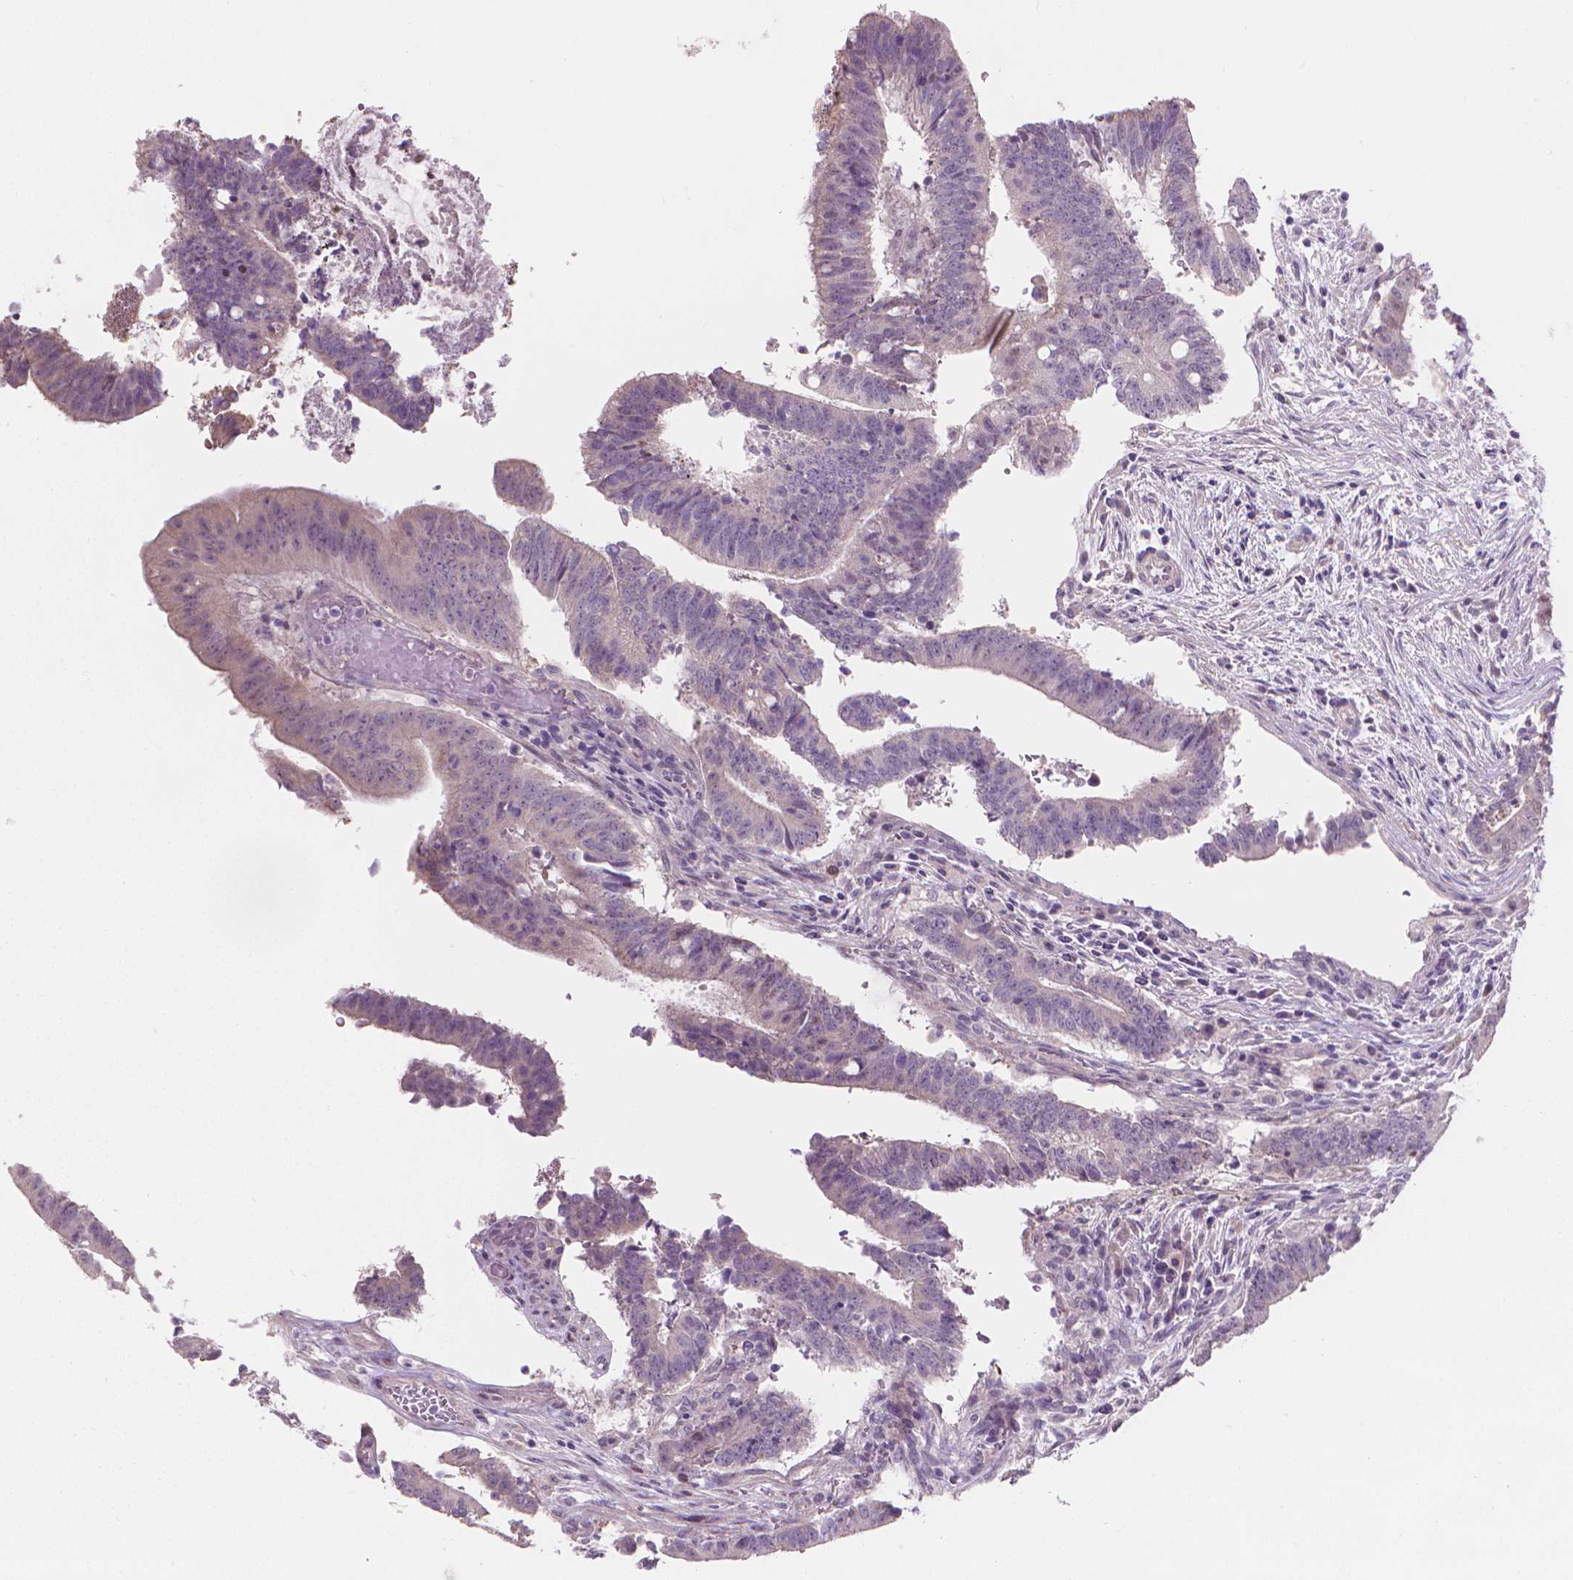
{"staining": {"intensity": "negative", "quantity": "none", "location": "none"}, "tissue": "colorectal cancer", "cell_type": "Tumor cells", "image_type": "cancer", "snomed": [{"axis": "morphology", "description": "Adenocarcinoma, NOS"}, {"axis": "topography", "description": "Colon"}], "caption": "The histopathology image shows no staining of tumor cells in colorectal adenocarcinoma.", "gene": "GSDMA", "patient": {"sex": "female", "age": 43}}